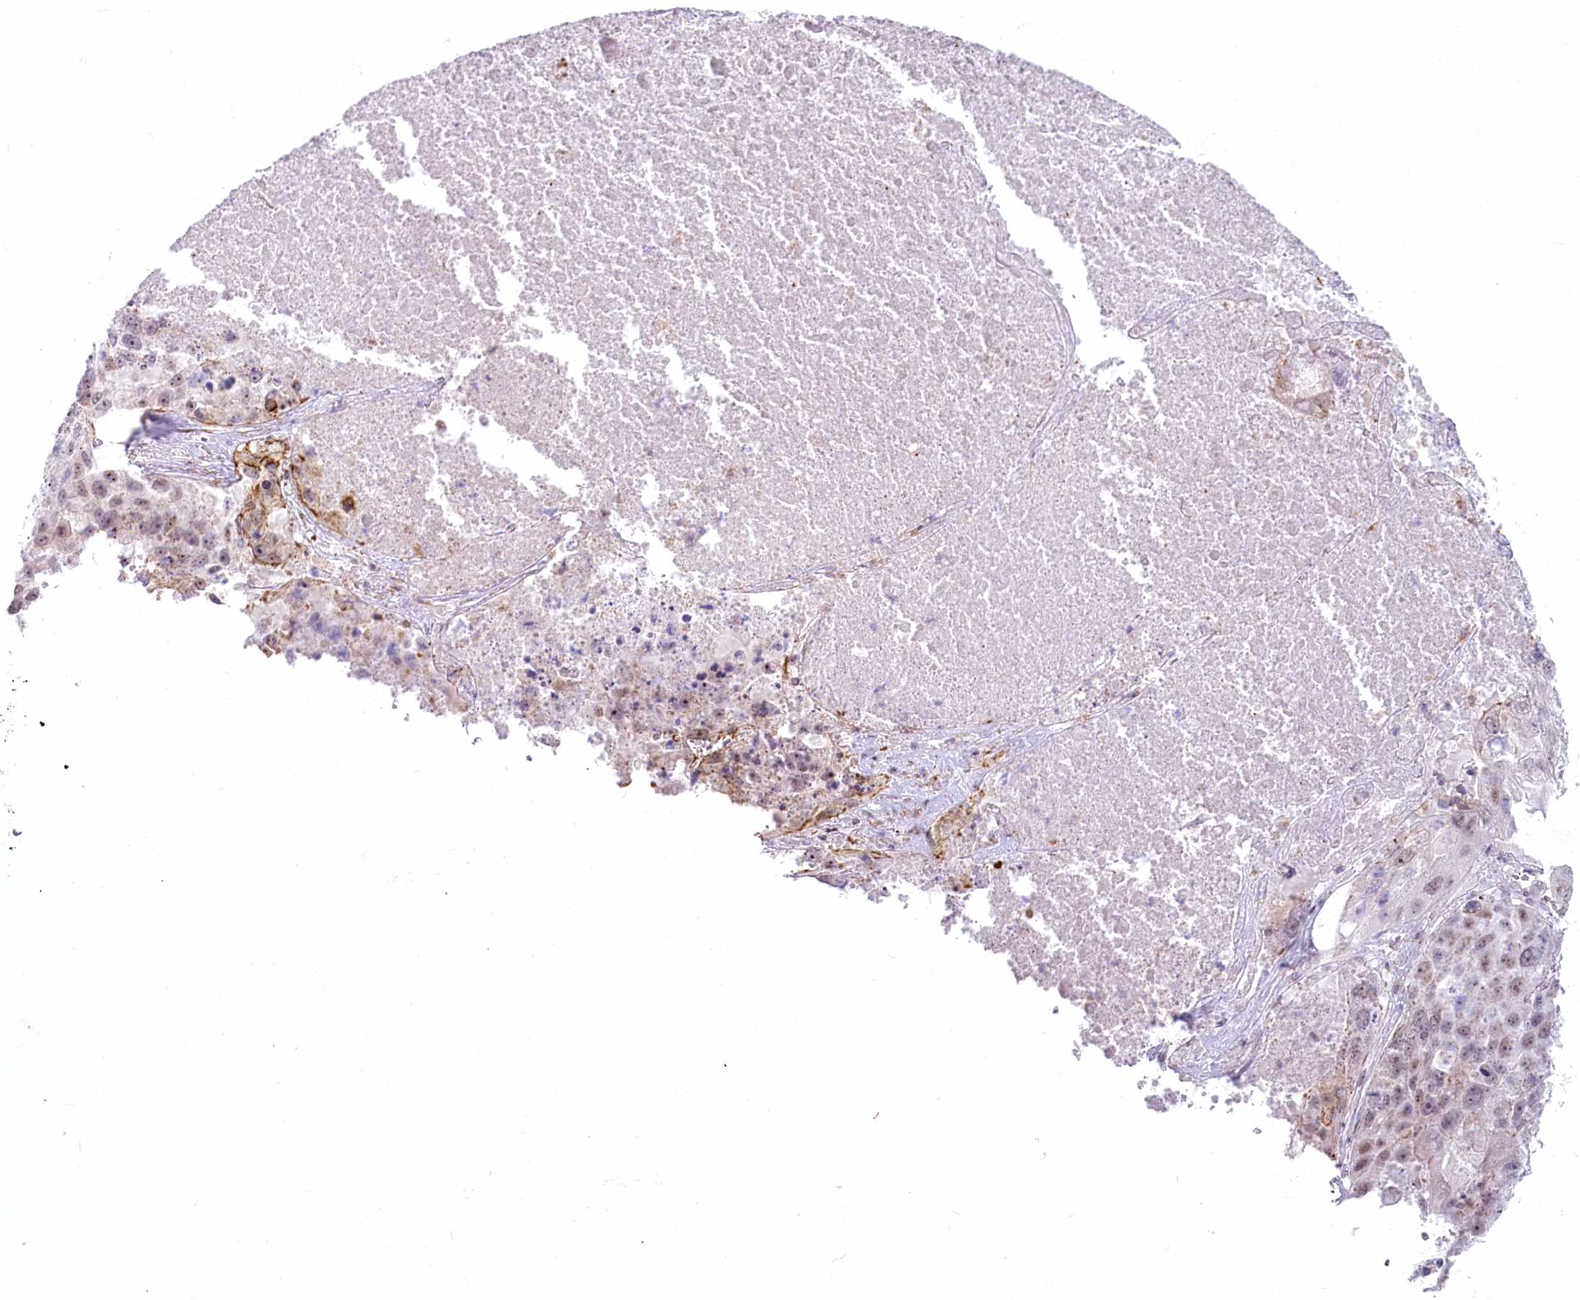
{"staining": {"intensity": "moderate", "quantity": "25%-75%", "location": "nuclear"}, "tissue": "lung cancer", "cell_type": "Tumor cells", "image_type": "cancer", "snomed": [{"axis": "morphology", "description": "Squamous cell carcinoma, NOS"}, {"axis": "topography", "description": "Lung"}], "caption": "Protein expression analysis of human squamous cell carcinoma (lung) reveals moderate nuclear expression in approximately 25%-75% of tumor cells.", "gene": "ABHD8", "patient": {"sex": "male", "age": 61}}